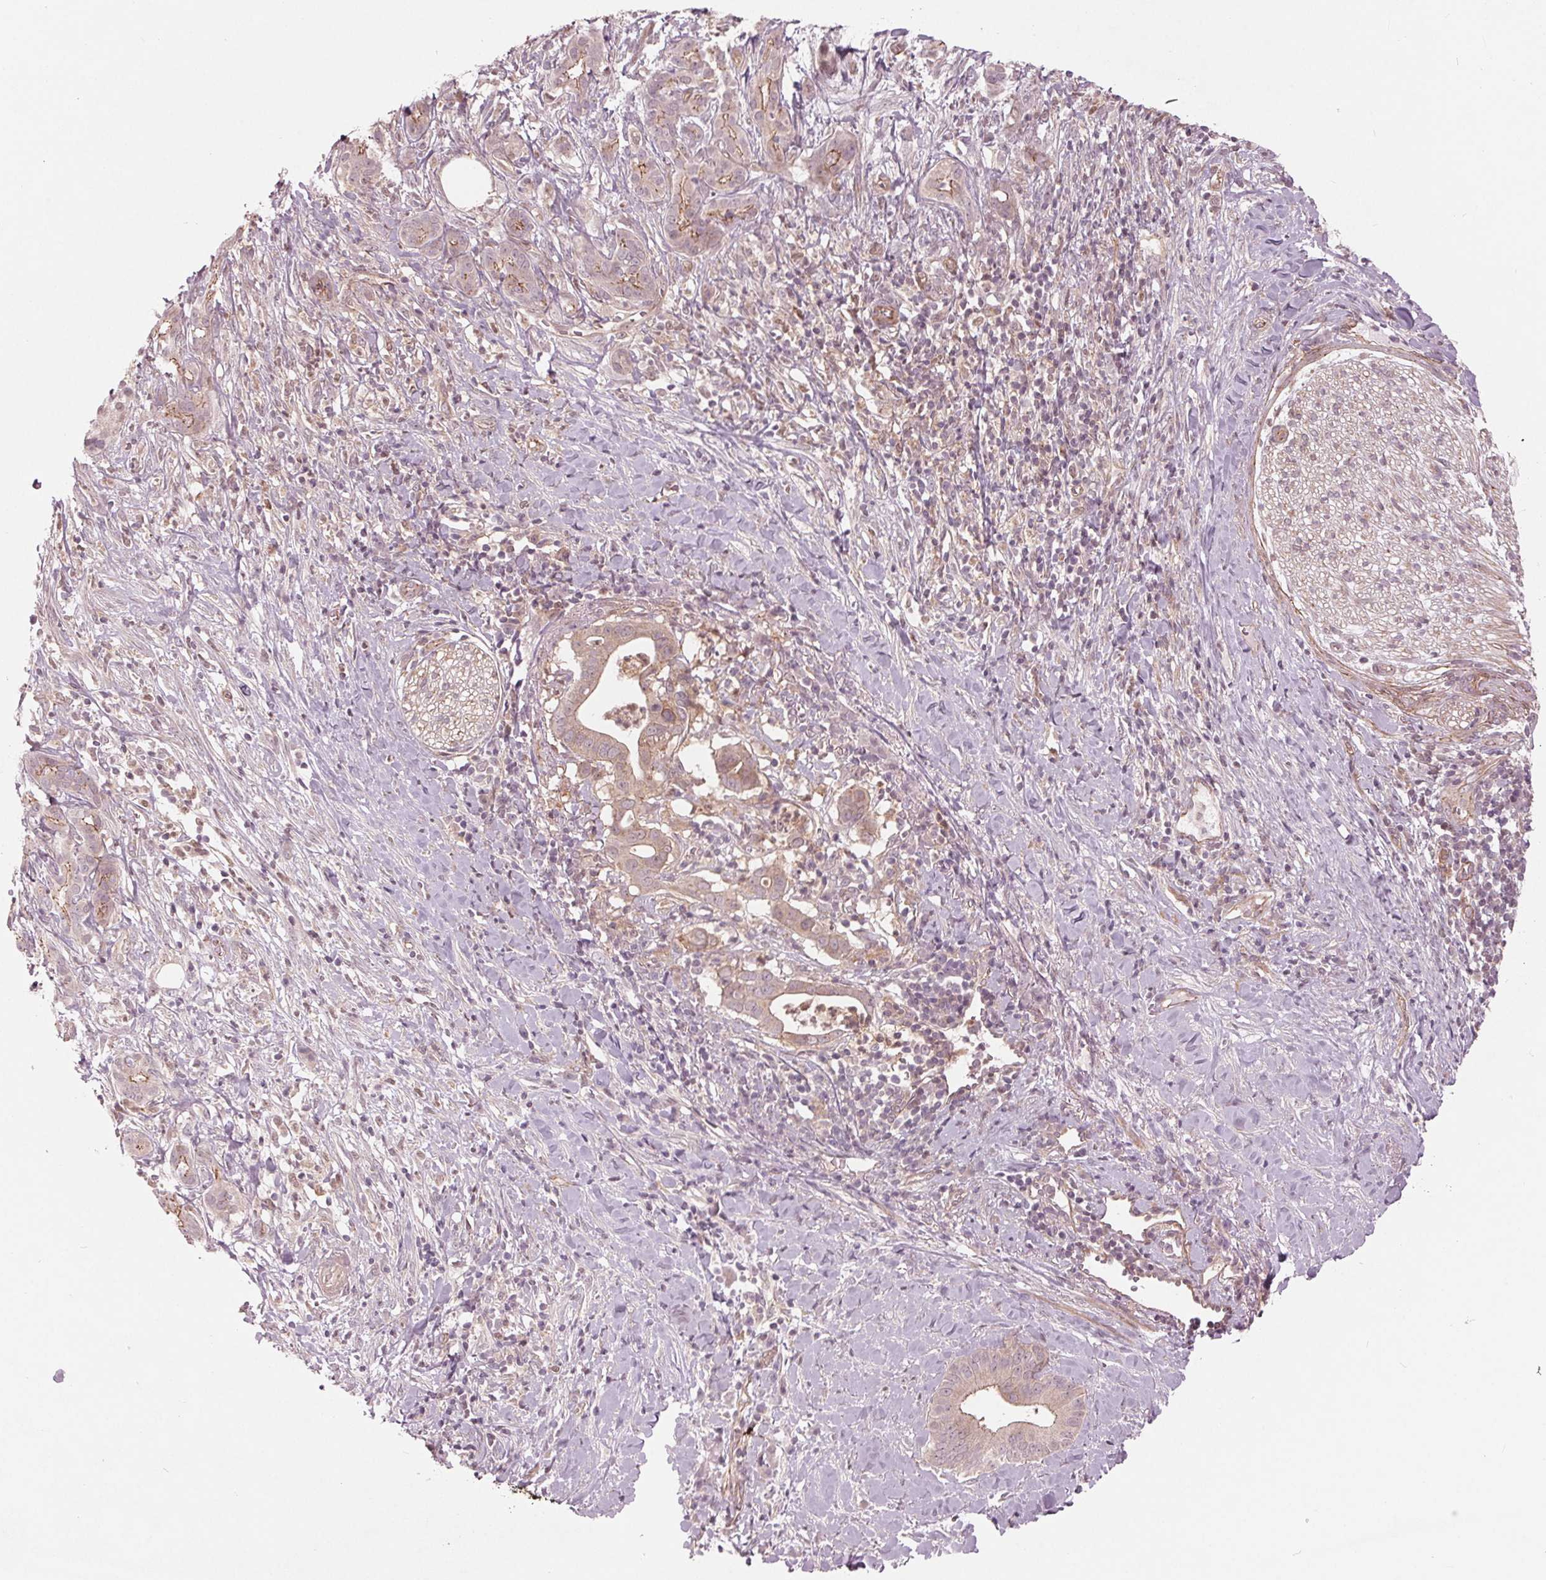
{"staining": {"intensity": "weak", "quantity": ">75%", "location": "cytoplasmic/membranous"}, "tissue": "pancreatic cancer", "cell_type": "Tumor cells", "image_type": "cancer", "snomed": [{"axis": "morphology", "description": "Adenocarcinoma, NOS"}, {"axis": "topography", "description": "Pancreas"}], "caption": "A high-resolution image shows IHC staining of pancreatic adenocarcinoma, which exhibits weak cytoplasmic/membranous expression in about >75% of tumor cells.", "gene": "TXNIP", "patient": {"sex": "male", "age": 61}}